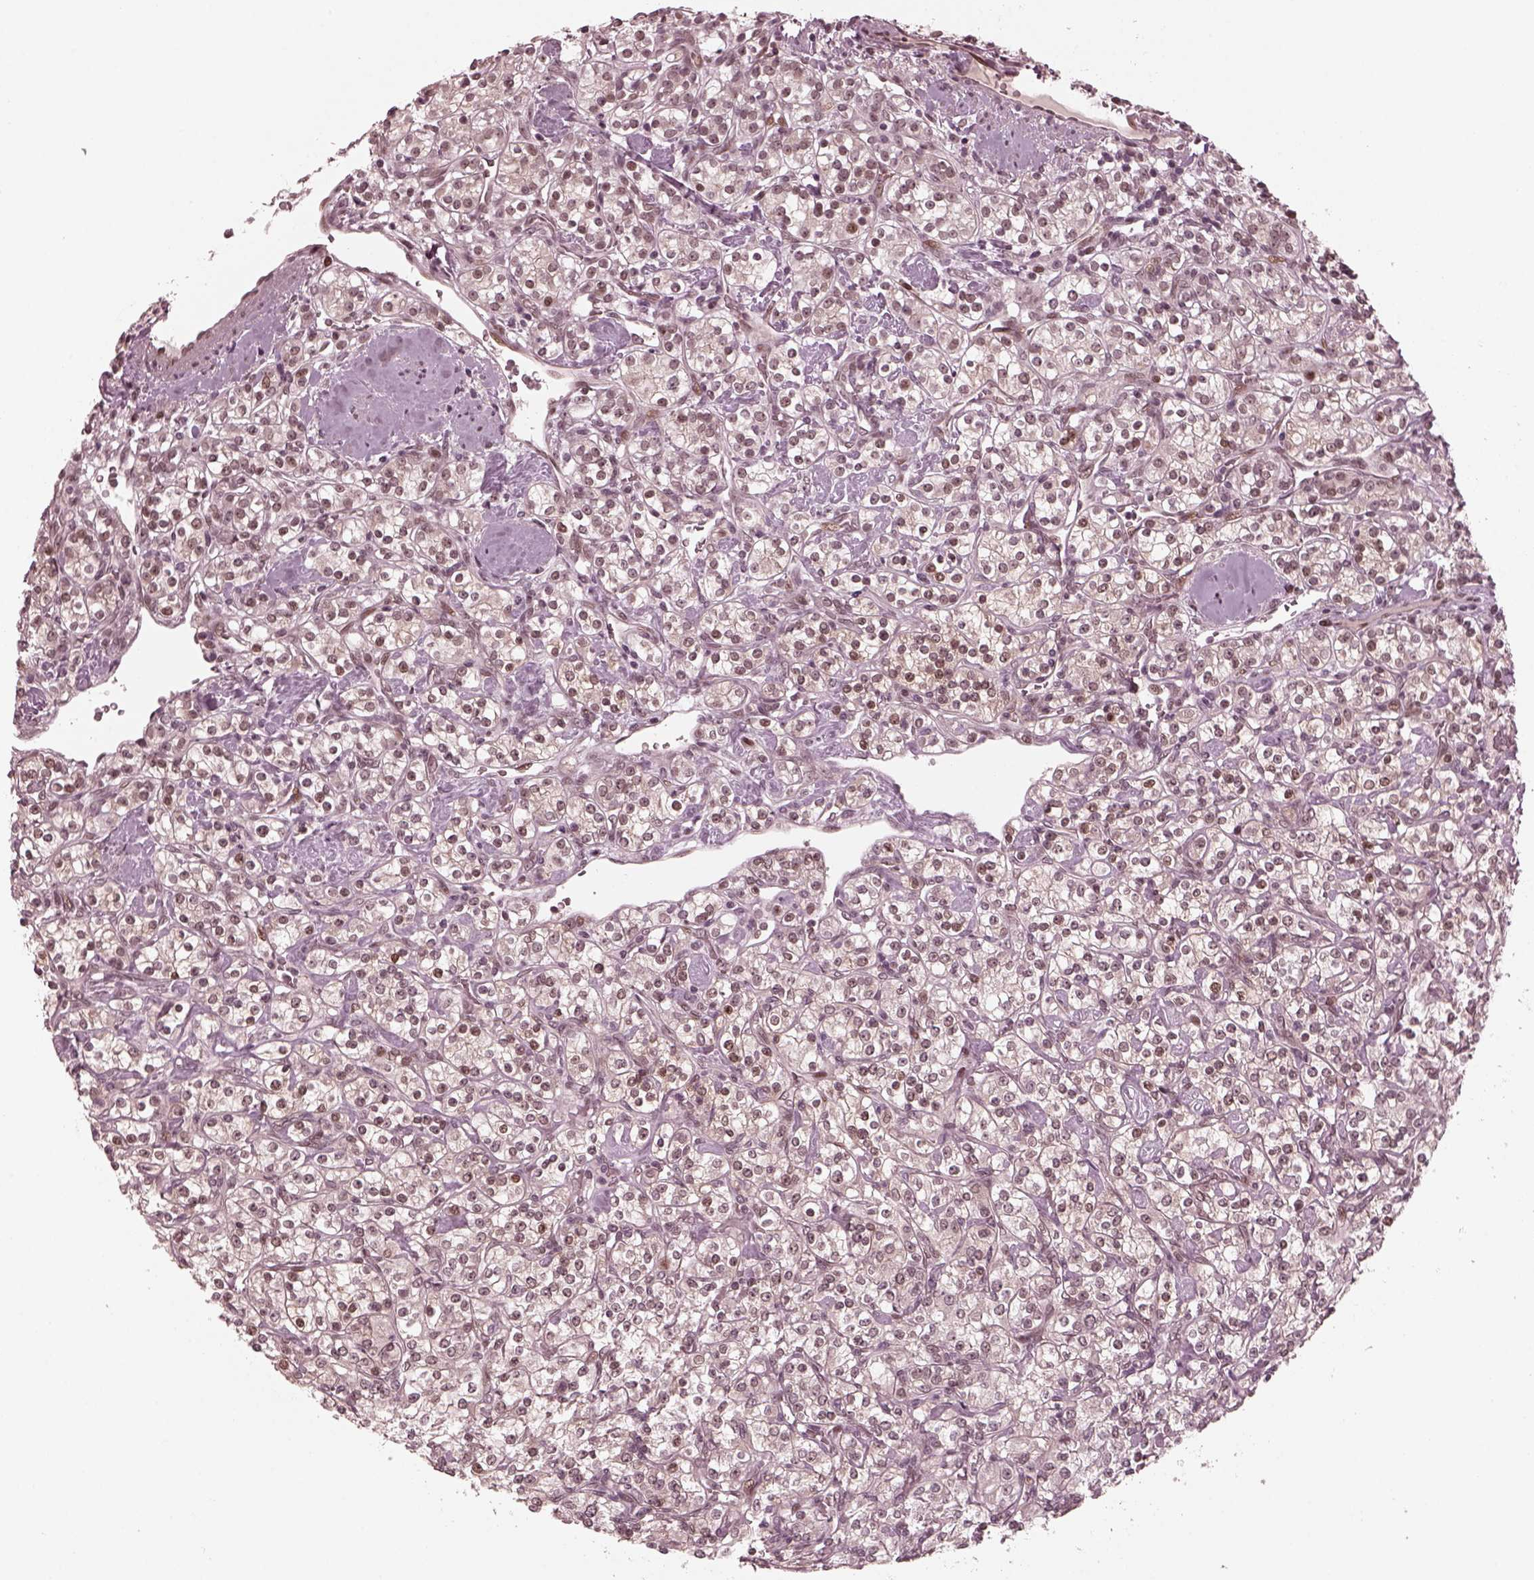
{"staining": {"intensity": "moderate", "quantity": "25%-75%", "location": "nuclear"}, "tissue": "renal cancer", "cell_type": "Tumor cells", "image_type": "cancer", "snomed": [{"axis": "morphology", "description": "Adenocarcinoma, NOS"}, {"axis": "topography", "description": "Kidney"}], "caption": "High-power microscopy captured an IHC histopathology image of renal cancer, revealing moderate nuclear expression in about 25%-75% of tumor cells.", "gene": "TRIB3", "patient": {"sex": "male", "age": 77}}